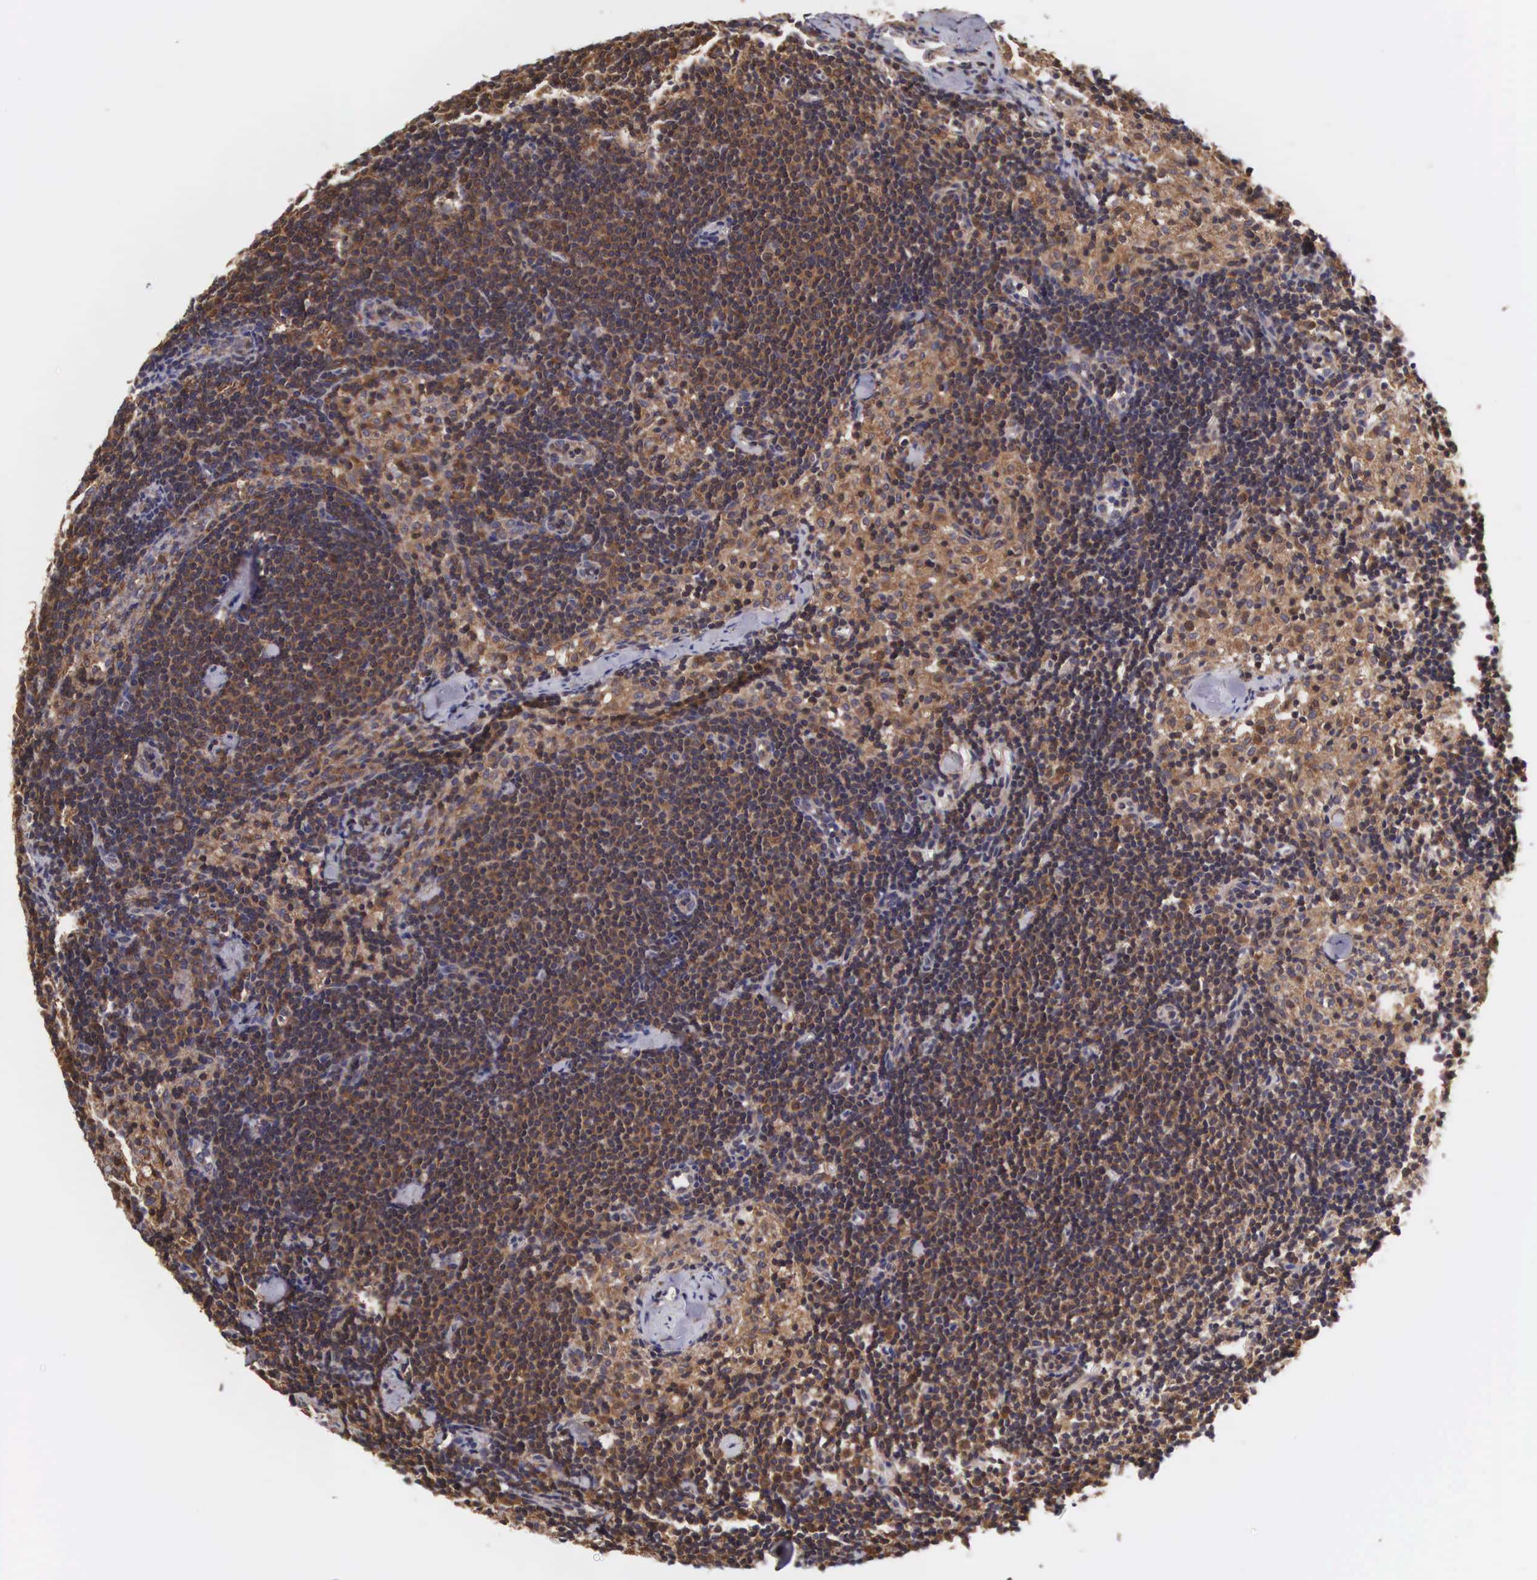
{"staining": {"intensity": "strong", "quantity": "25%-75%", "location": "cytoplasmic/membranous"}, "tissue": "lymph node", "cell_type": "Germinal center cells", "image_type": "normal", "snomed": [{"axis": "morphology", "description": "Normal tissue, NOS"}, {"axis": "topography", "description": "Lymph node"}], "caption": "A high amount of strong cytoplasmic/membranous staining is present in approximately 25%-75% of germinal center cells in unremarkable lymph node. (Brightfield microscopy of DAB IHC at high magnification).", "gene": "DHRS1", "patient": {"sex": "female", "age": 35}}